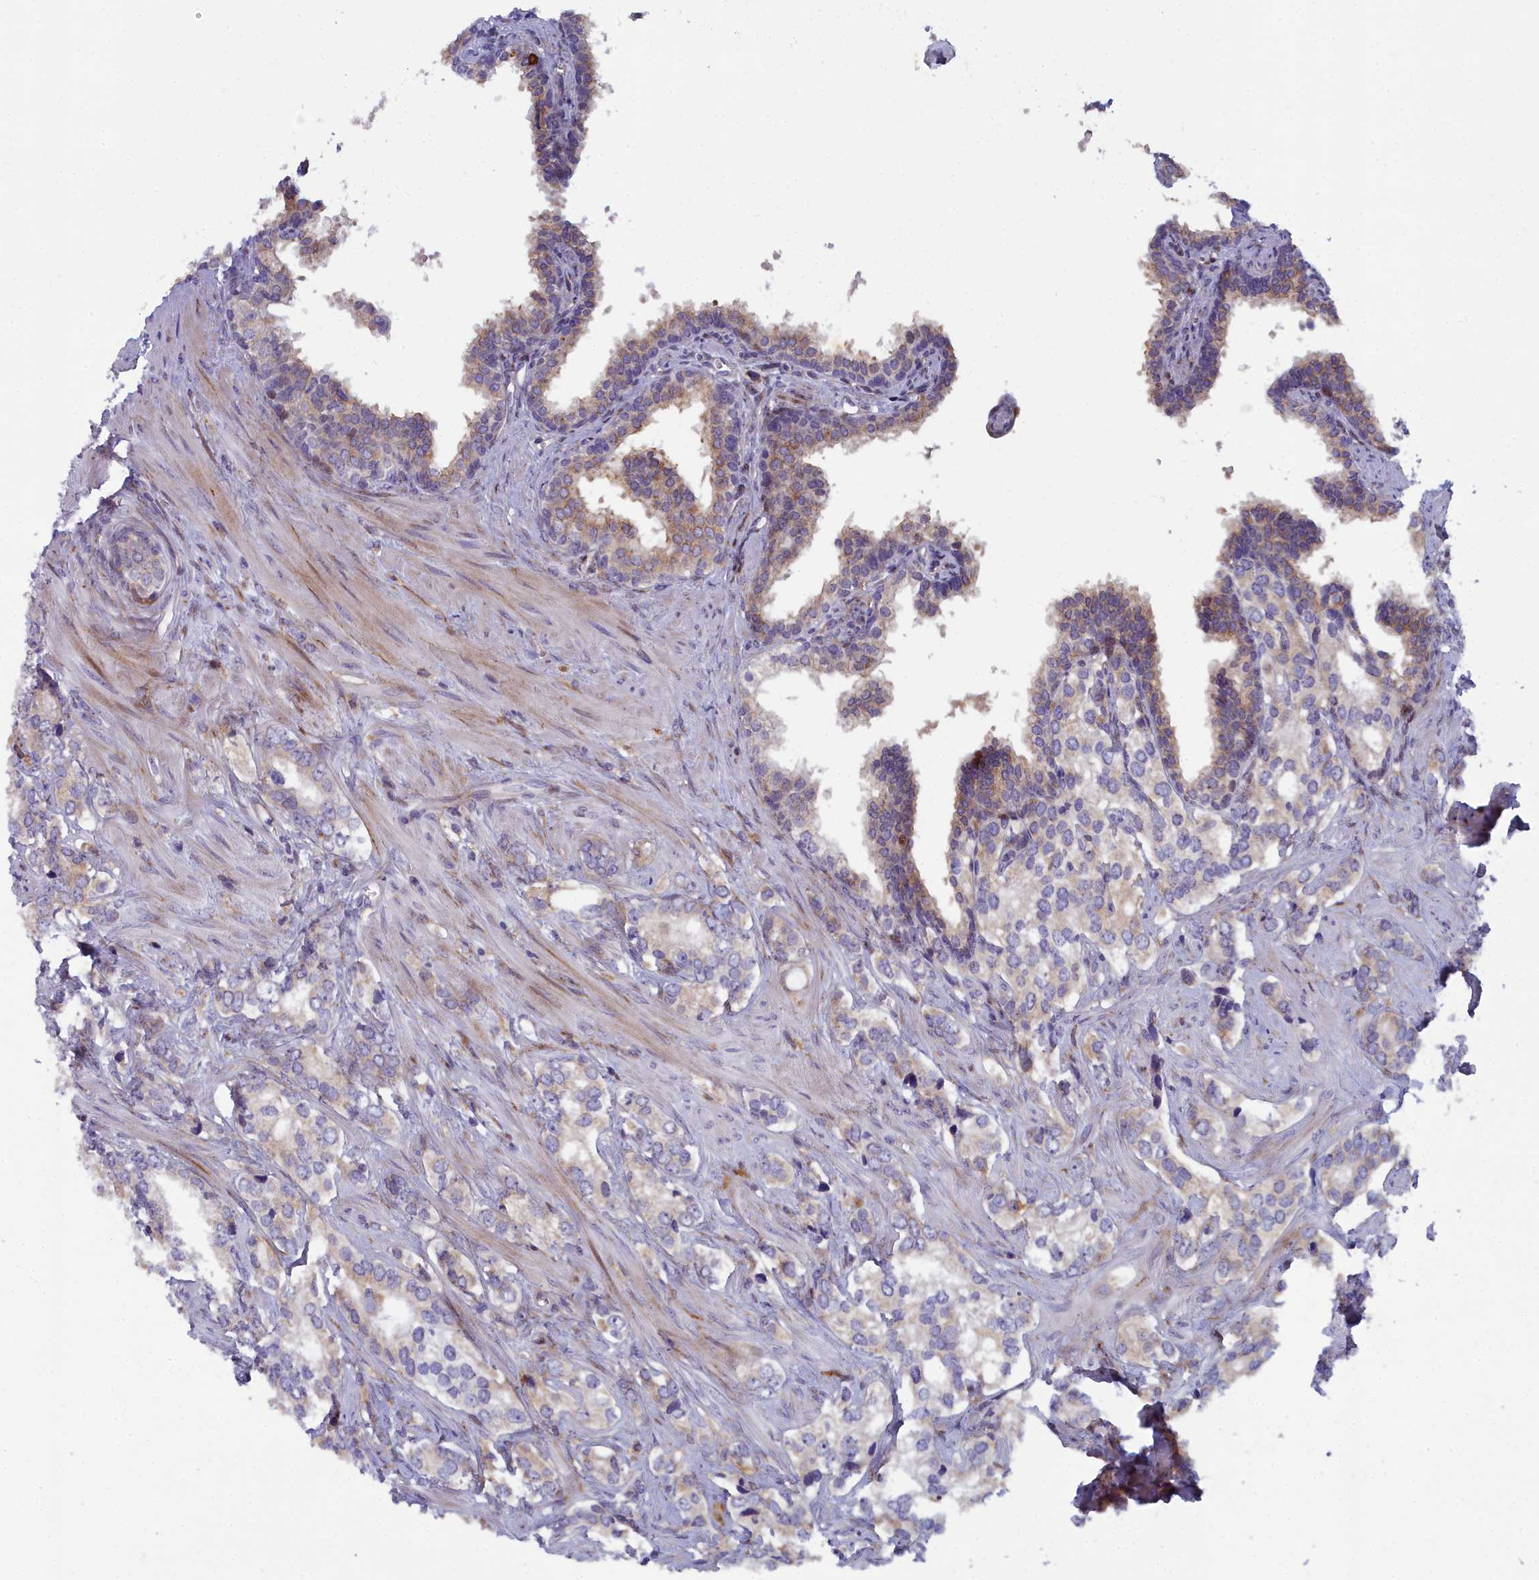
{"staining": {"intensity": "negative", "quantity": "none", "location": "none"}, "tissue": "prostate cancer", "cell_type": "Tumor cells", "image_type": "cancer", "snomed": [{"axis": "morphology", "description": "Adenocarcinoma, High grade"}, {"axis": "topography", "description": "Prostate"}], "caption": "Immunohistochemistry (IHC) histopathology image of neoplastic tissue: human prostate cancer (high-grade adenocarcinoma) stained with DAB (3,3'-diaminobenzidine) displays no significant protein expression in tumor cells. (DAB (3,3'-diaminobenzidine) immunohistochemistry visualized using brightfield microscopy, high magnification).", "gene": "B9D2", "patient": {"sex": "male", "age": 66}}